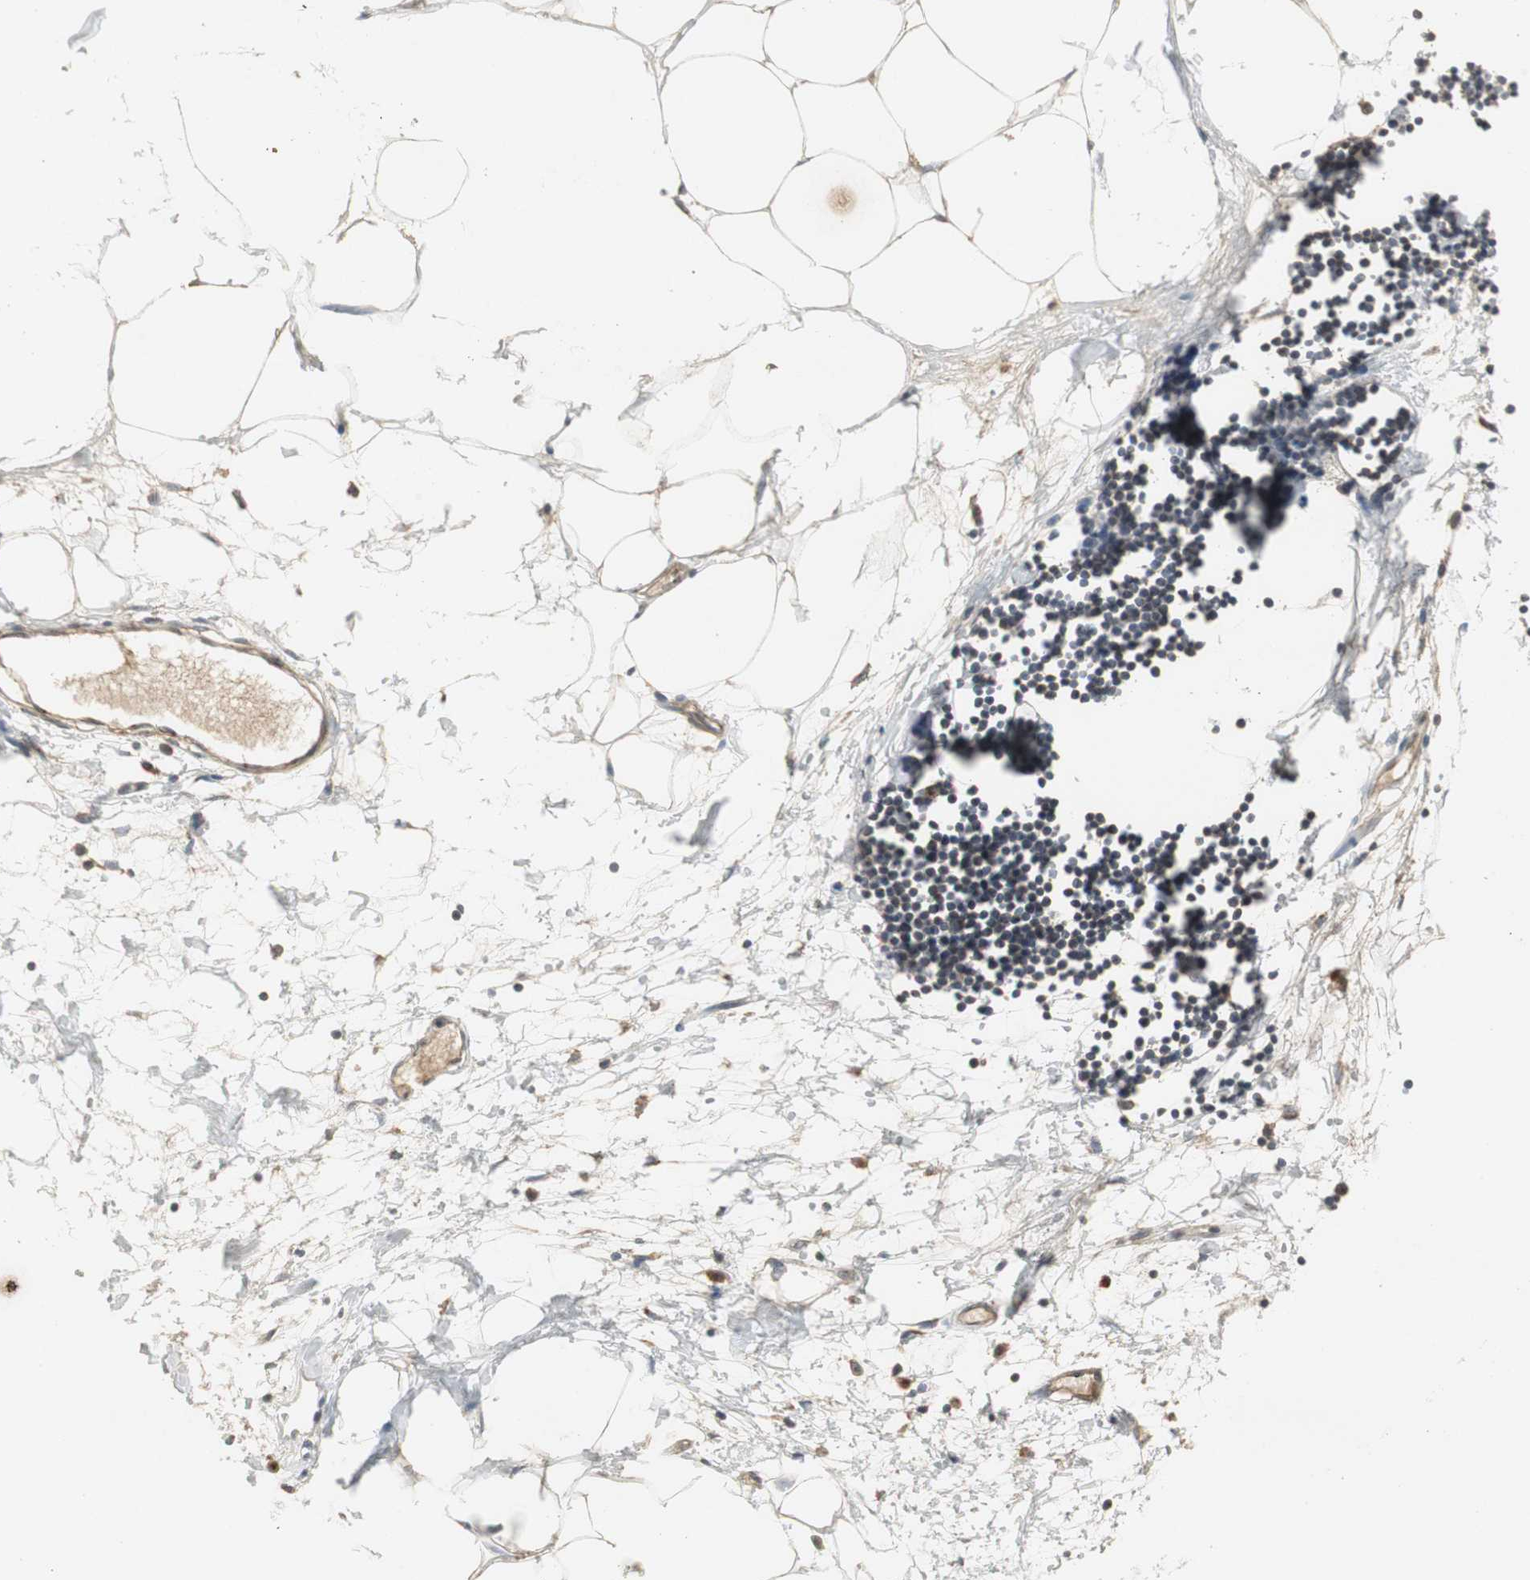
{"staining": {"intensity": "weak", "quantity": "25%-75%", "location": "cytoplasmic/membranous"}, "tissue": "adipose tissue", "cell_type": "Adipocytes", "image_type": "normal", "snomed": [{"axis": "morphology", "description": "Normal tissue, NOS"}, {"axis": "morphology", "description": "Adenocarcinoma, NOS"}, {"axis": "topography", "description": "Colon"}, {"axis": "topography", "description": "Peripheral nerve tissue"}], "caption": "Normal adipose tissue shows weak cytoplasmic/membranous expression in approximately 25%-75% of adipocytes, visualized by immunohistochemistry.", "gene": "JTB", "patient": {"sex": "male", "age": 14}}